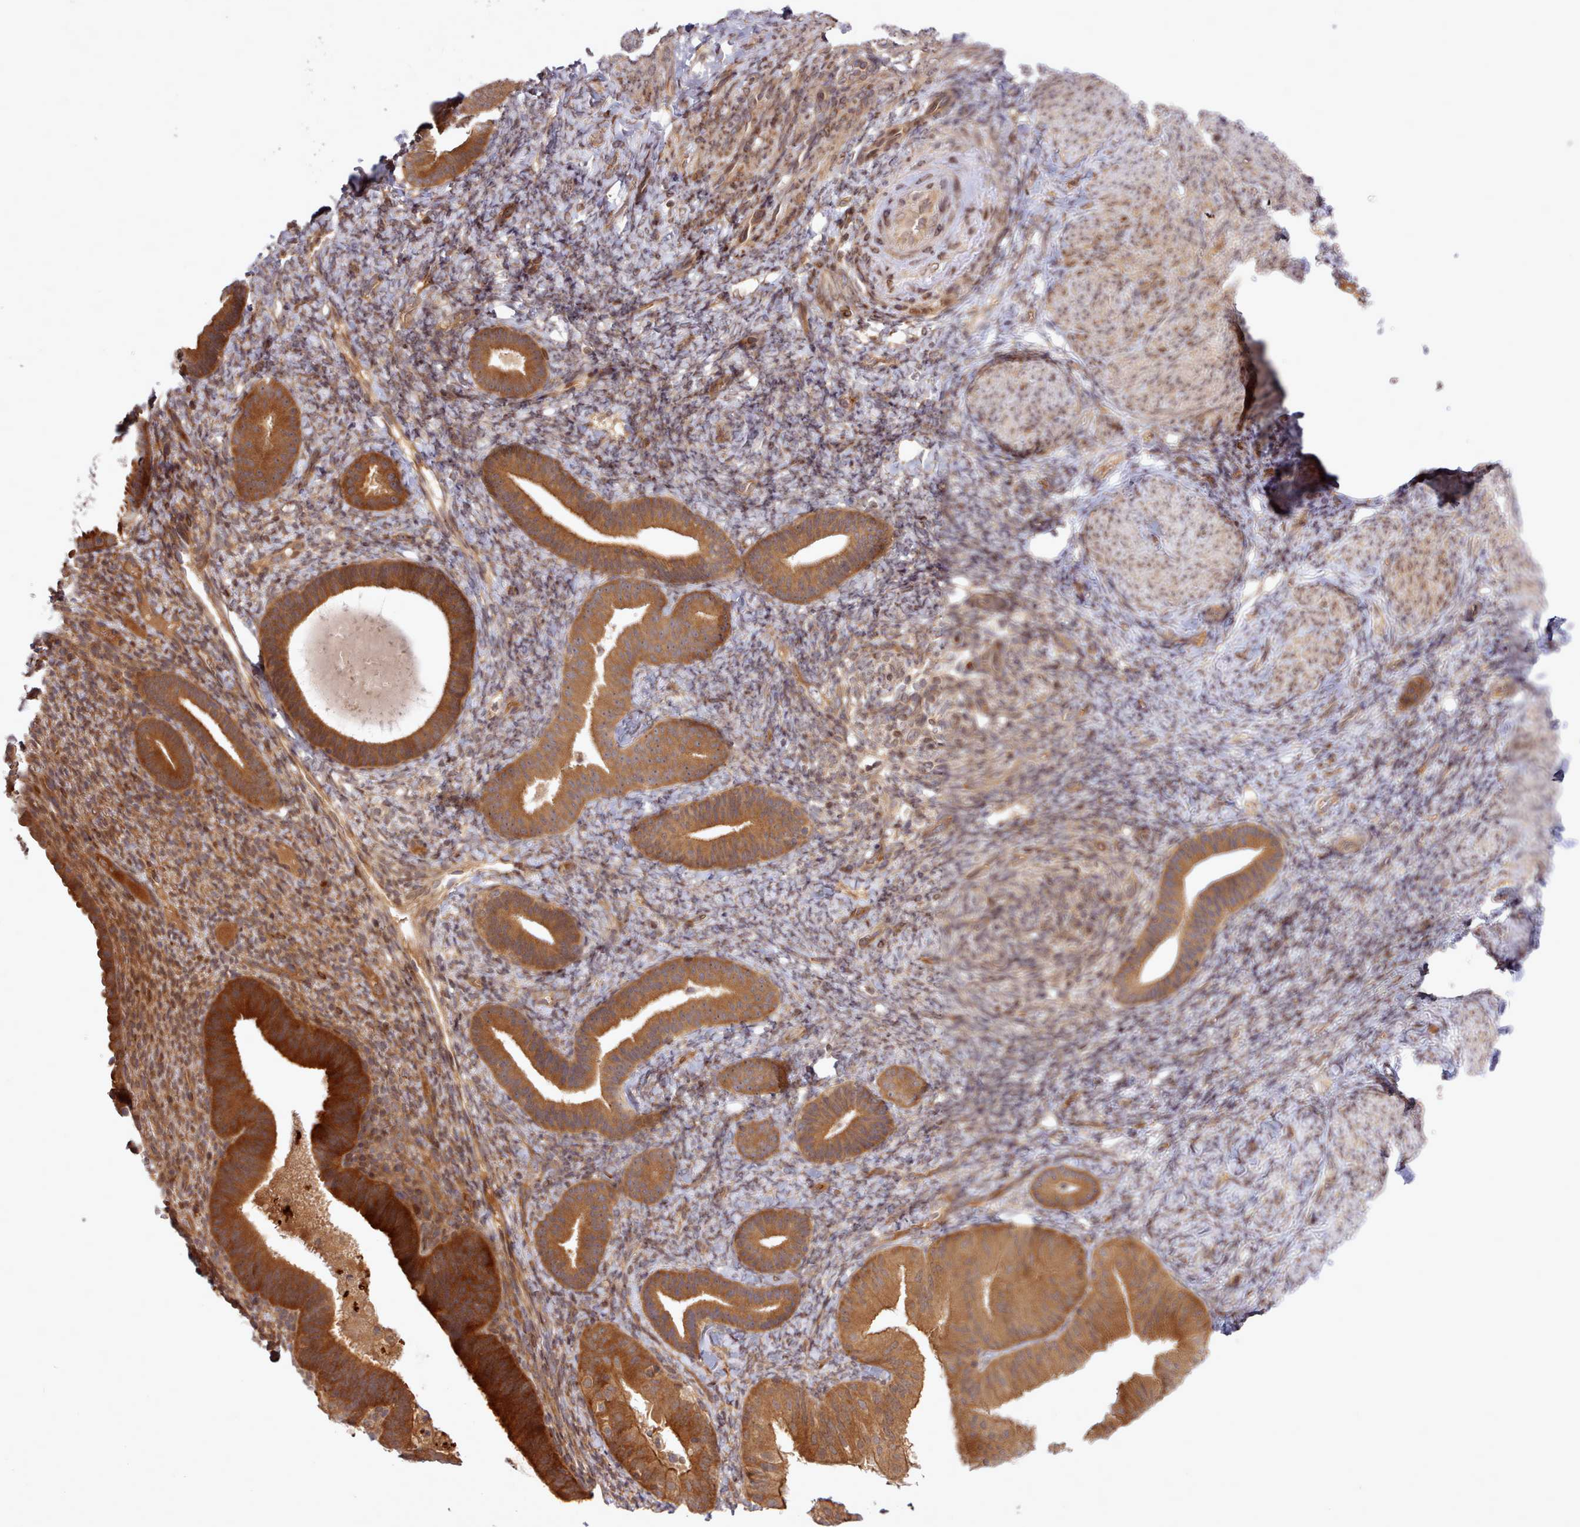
{"staining": {"intensity": "moderate", "quantity": ">75%", "location": "cytoplasmic/membranous"}, "tissue": "endometrium", "cell_type": "Cells in endometrial stroma", "image_type": "normal", "snomed": [{"axis": "morphology", "description": "Normal tissue, NOS"}, {"axis": "topography", "description": "Endometrium"}], "caption": "Brown immunohistochemical staining in benign endometrium demonstrates moderate cytoplasmic/membranous expression in approximately >75% of cells in endometrial stroma.", "gene": "UBE2G1", "patient": {"sex": "female", "age": 65}}